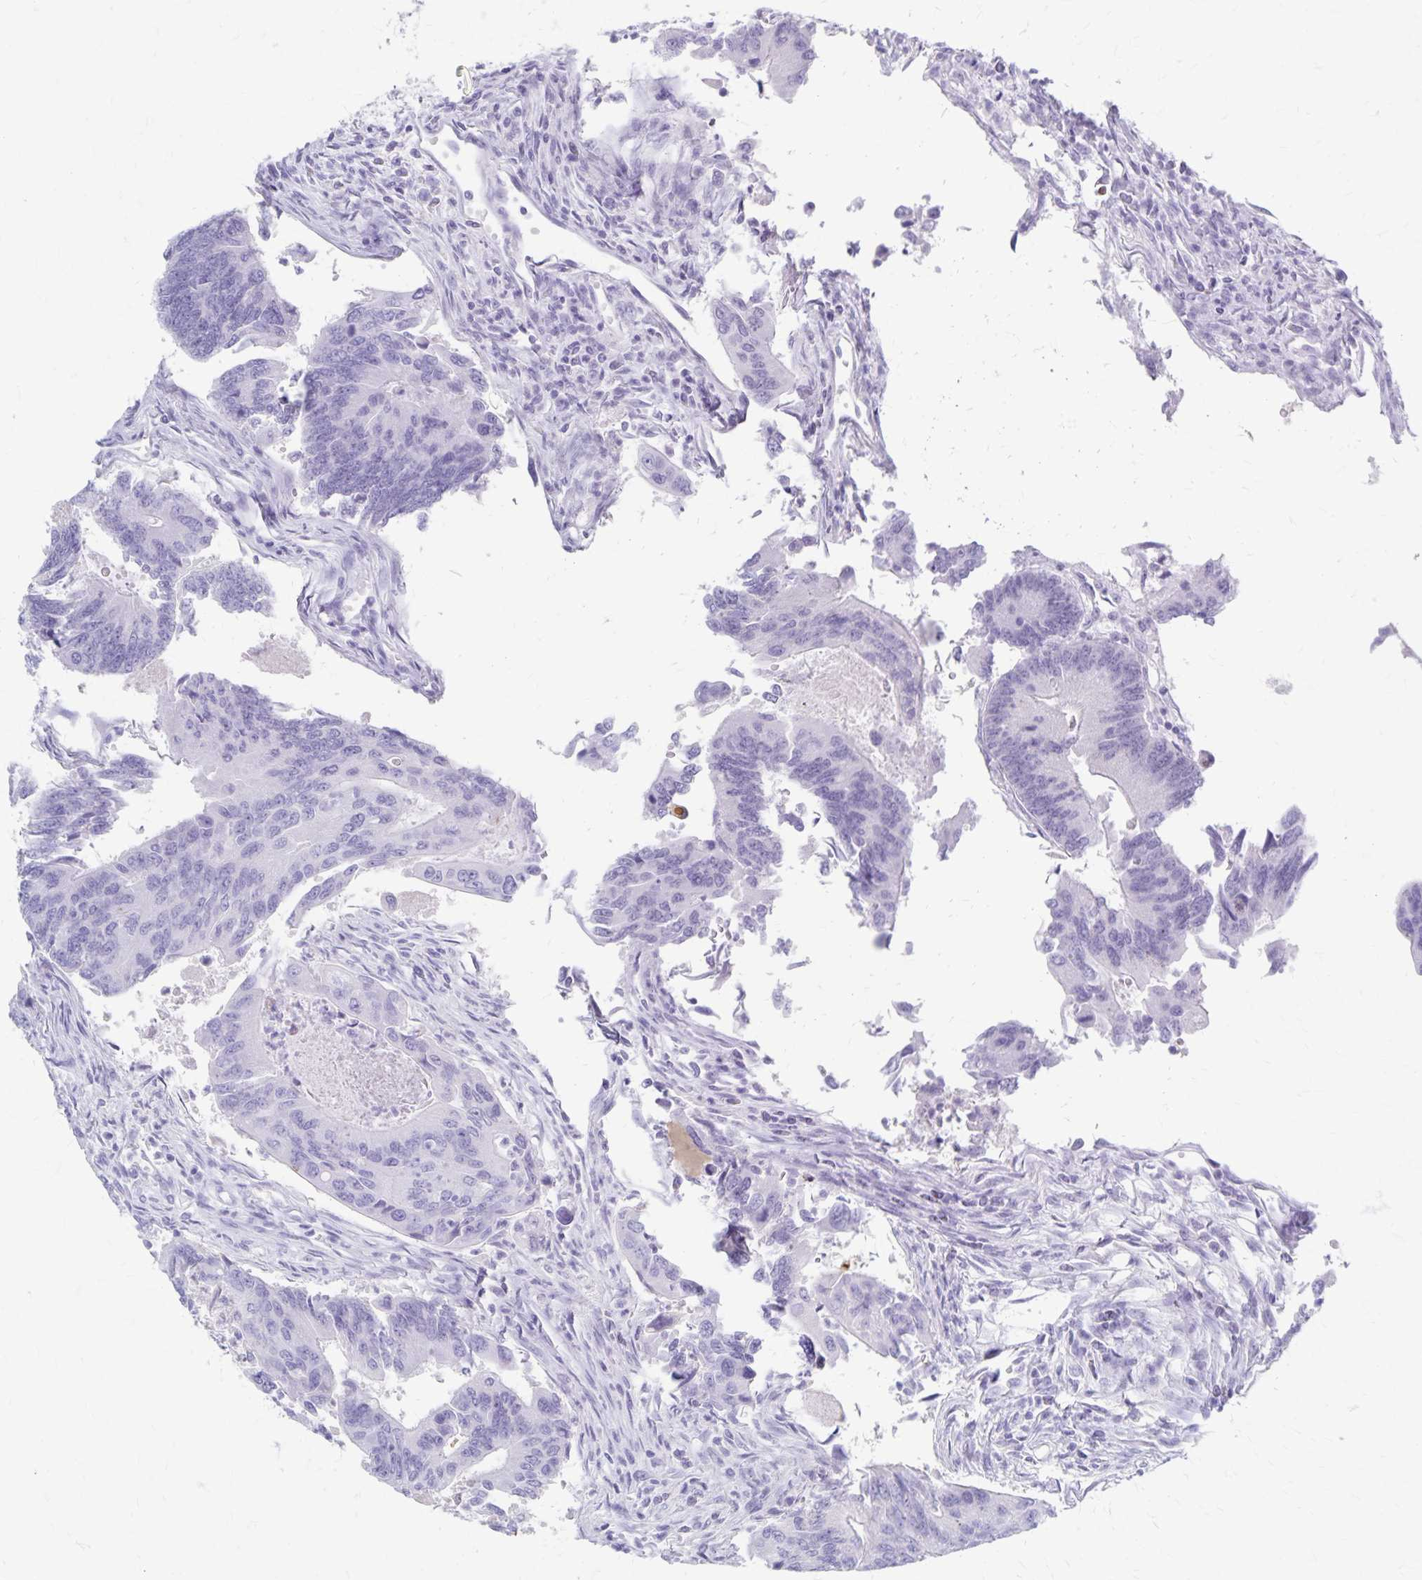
{"staining": {"intensity": "negative", "quantity": "none", "location": "none"}, "tissue": "colorectal cancer", "cell_type": "Tumor cells", "image_type": "cancer", "snomed": [{"axis": "morphology", "description": "Adenocarcinoma, NOS"}, {"axis": "topography", "description": "Colon"}], "caption": "Immunohistochemistry (IHC) of human colorectal adenocarcinoma exhibits no positivity in tumor cells. Brightfield microscopy of IHC stained with DAB (brown) and hematoxylin (blue), captured at high magnification.", "gene": "GPBAR1", "patient": {"sex": "female", "age": 67}}